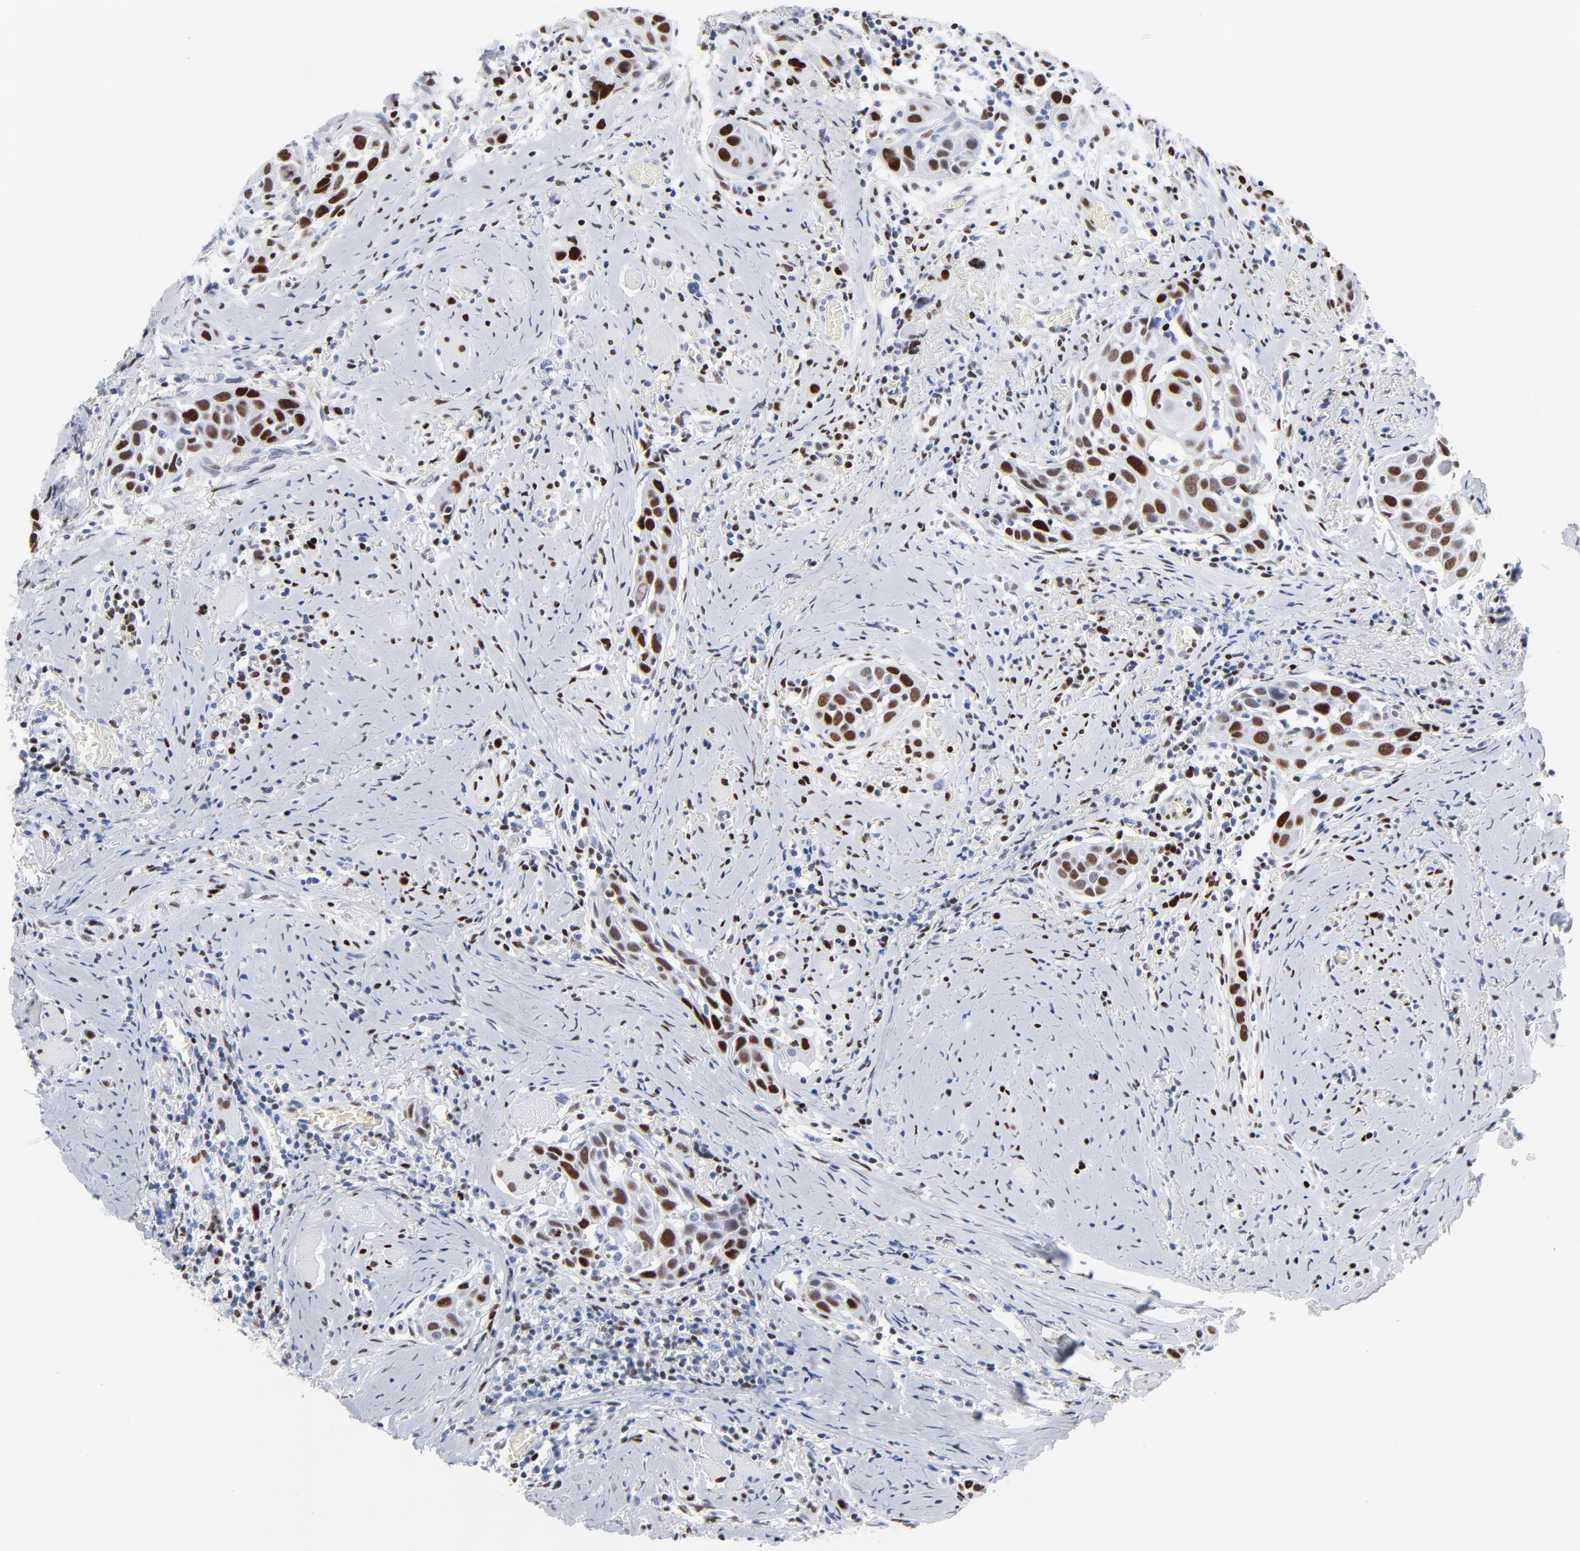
{"staining": {"intensity": "strong", "quantity": "25%-75%", "location": "nuclear"}, "tissue": "head and neck cancer", "cell_type": "Tumor cells", "image_type": "cancer", "snomed": [{"axis": "morphology", "description": "Squamous cell carcinoma, NOS"}, {"axis": "topography", "description": "Oral tissue"}, {"axis": "topography", "description": "Head-Neck"}], "caption": "DAB (3,3'-diaminobenzidine) immunohistochemical staining of head and neck cancer (squamous cell carcinoma) exhibits strong nuclear protein staining in approximately 25%-75% of tumor cells.", "gene": "JUN", "patient": {"sex": "female", "age": 50}}